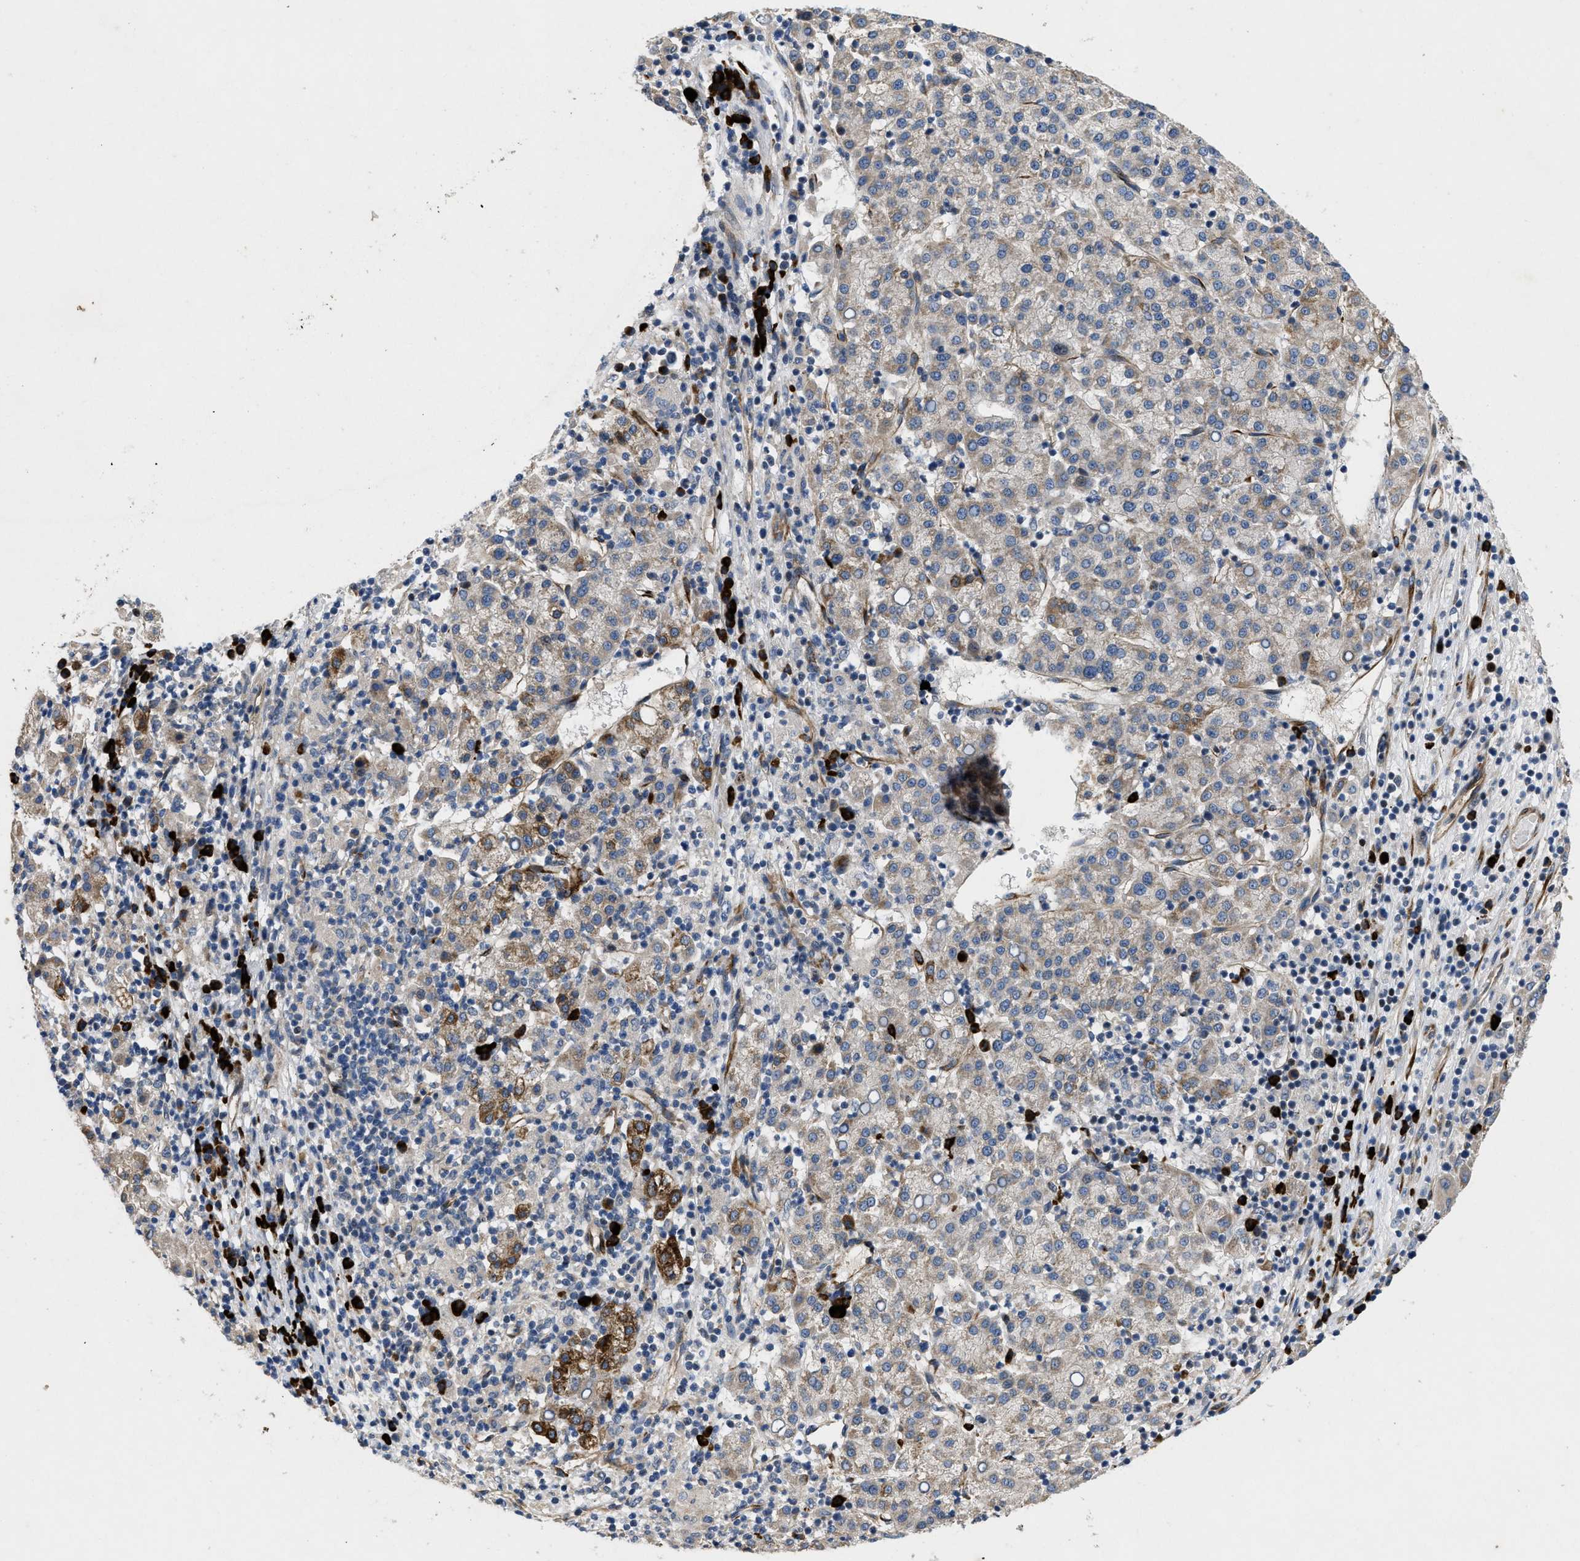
{"staining": {"intensity": "moderate", "quantity": "<25%", "location": "cytoplasmic/membranous"}, "tissue": "liver cancer", "cell_type": "Tumor cells", "image_type": "cancer", "snomed": [{"axis": "morphology", "description": "Carcinoma, Hepatocellular, NOS"}, {"axis": "topography", "description": "Liver"}], "caption": "DAB (3,3'-diaminobenzidine) immunohistochemical staining of human liver cancer (hepatocellular carcinoma) reveals moderate cytoplasmic/membranous protein positivity in about <25% of tumor cells.", "gene": "HSPA12B", "patient": {"sex": "female", "age": 58}}